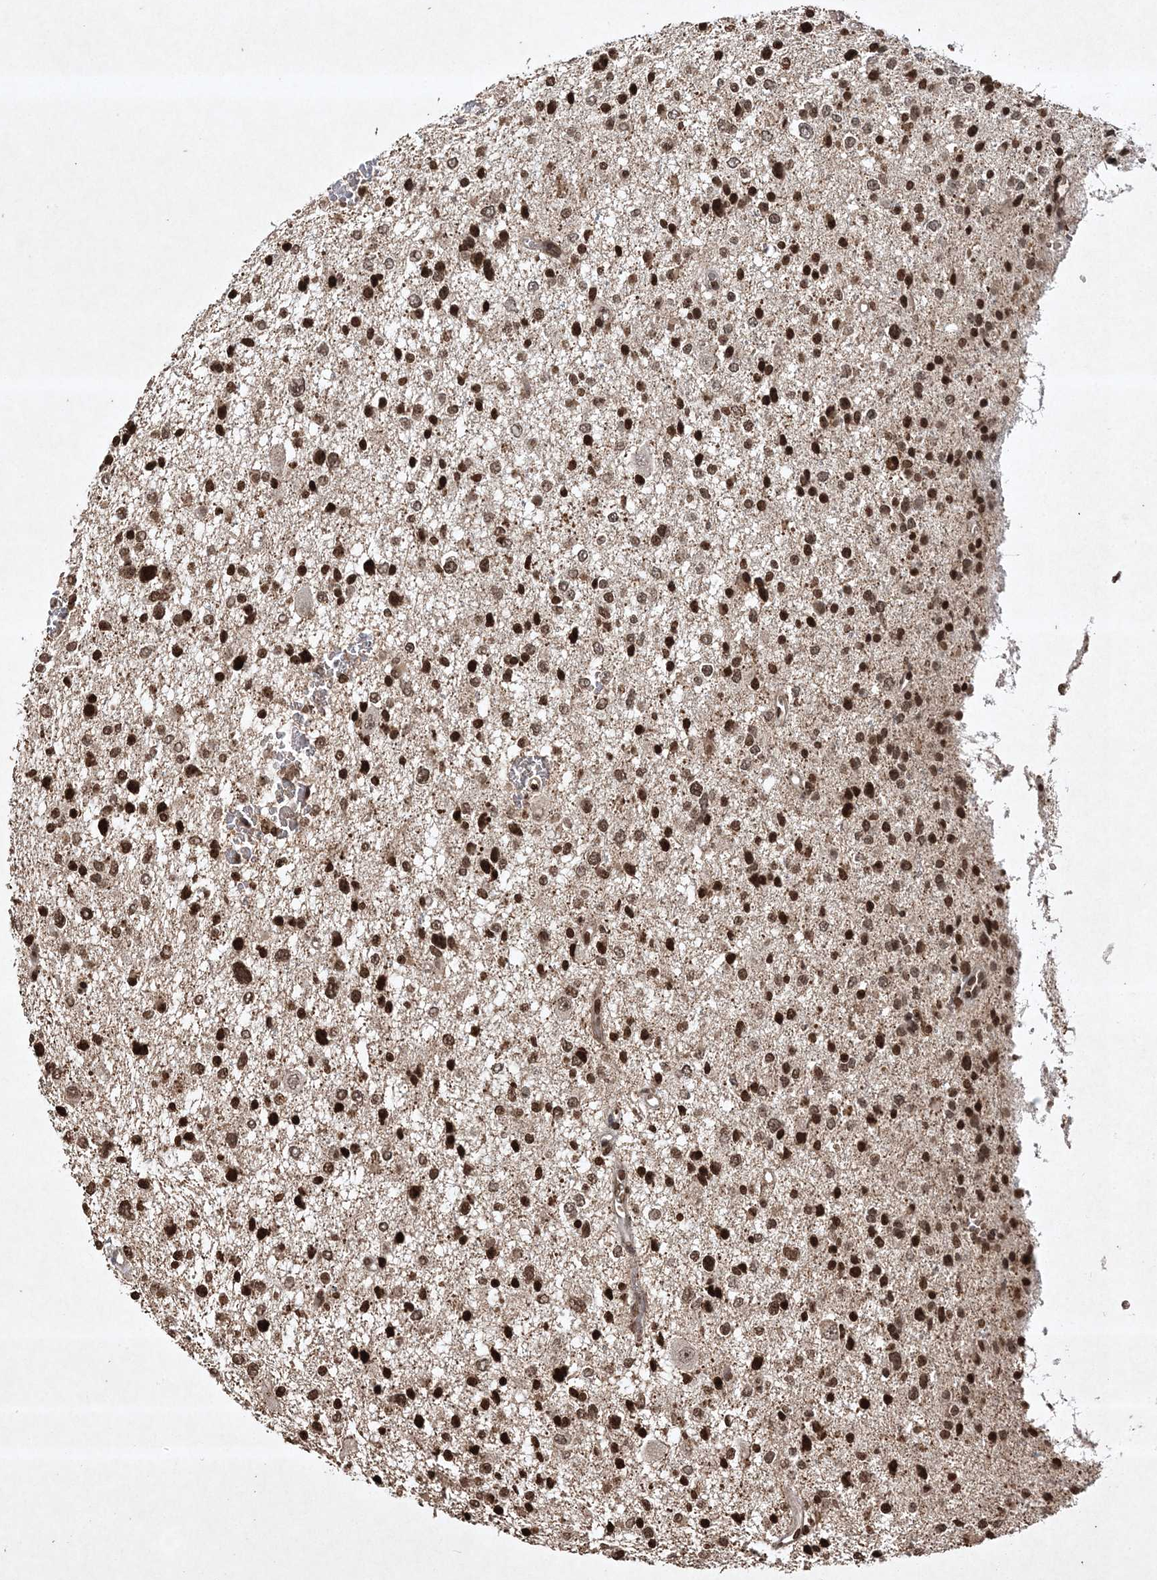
{"staining": {"intensity": "strong", "quantity": ">75%", "location": "nuclear"}, "tissue": "glioma", "cell_type": "Tumor cells", "image_type": "cancer", "snomed": [{"axis": "morphology", "description": "Glioma, malignant, Low grade"}, {"axis": "topography", "description": "Brain"}], "caption": "Immunohistochemistry (IHC) staining of glioma, which demonstrates high levels of strong nuclear expression in about >75% of tumor cells indicating strong nuclear protein expression. The staining was performed using DAB (3,3'-diaminobenzidine) (brown) for protein detection and nuclei were counterstained in hematoxylin (blue).", "gene": "NEDD9", "patient": {"sex": "female", "age": 37}}